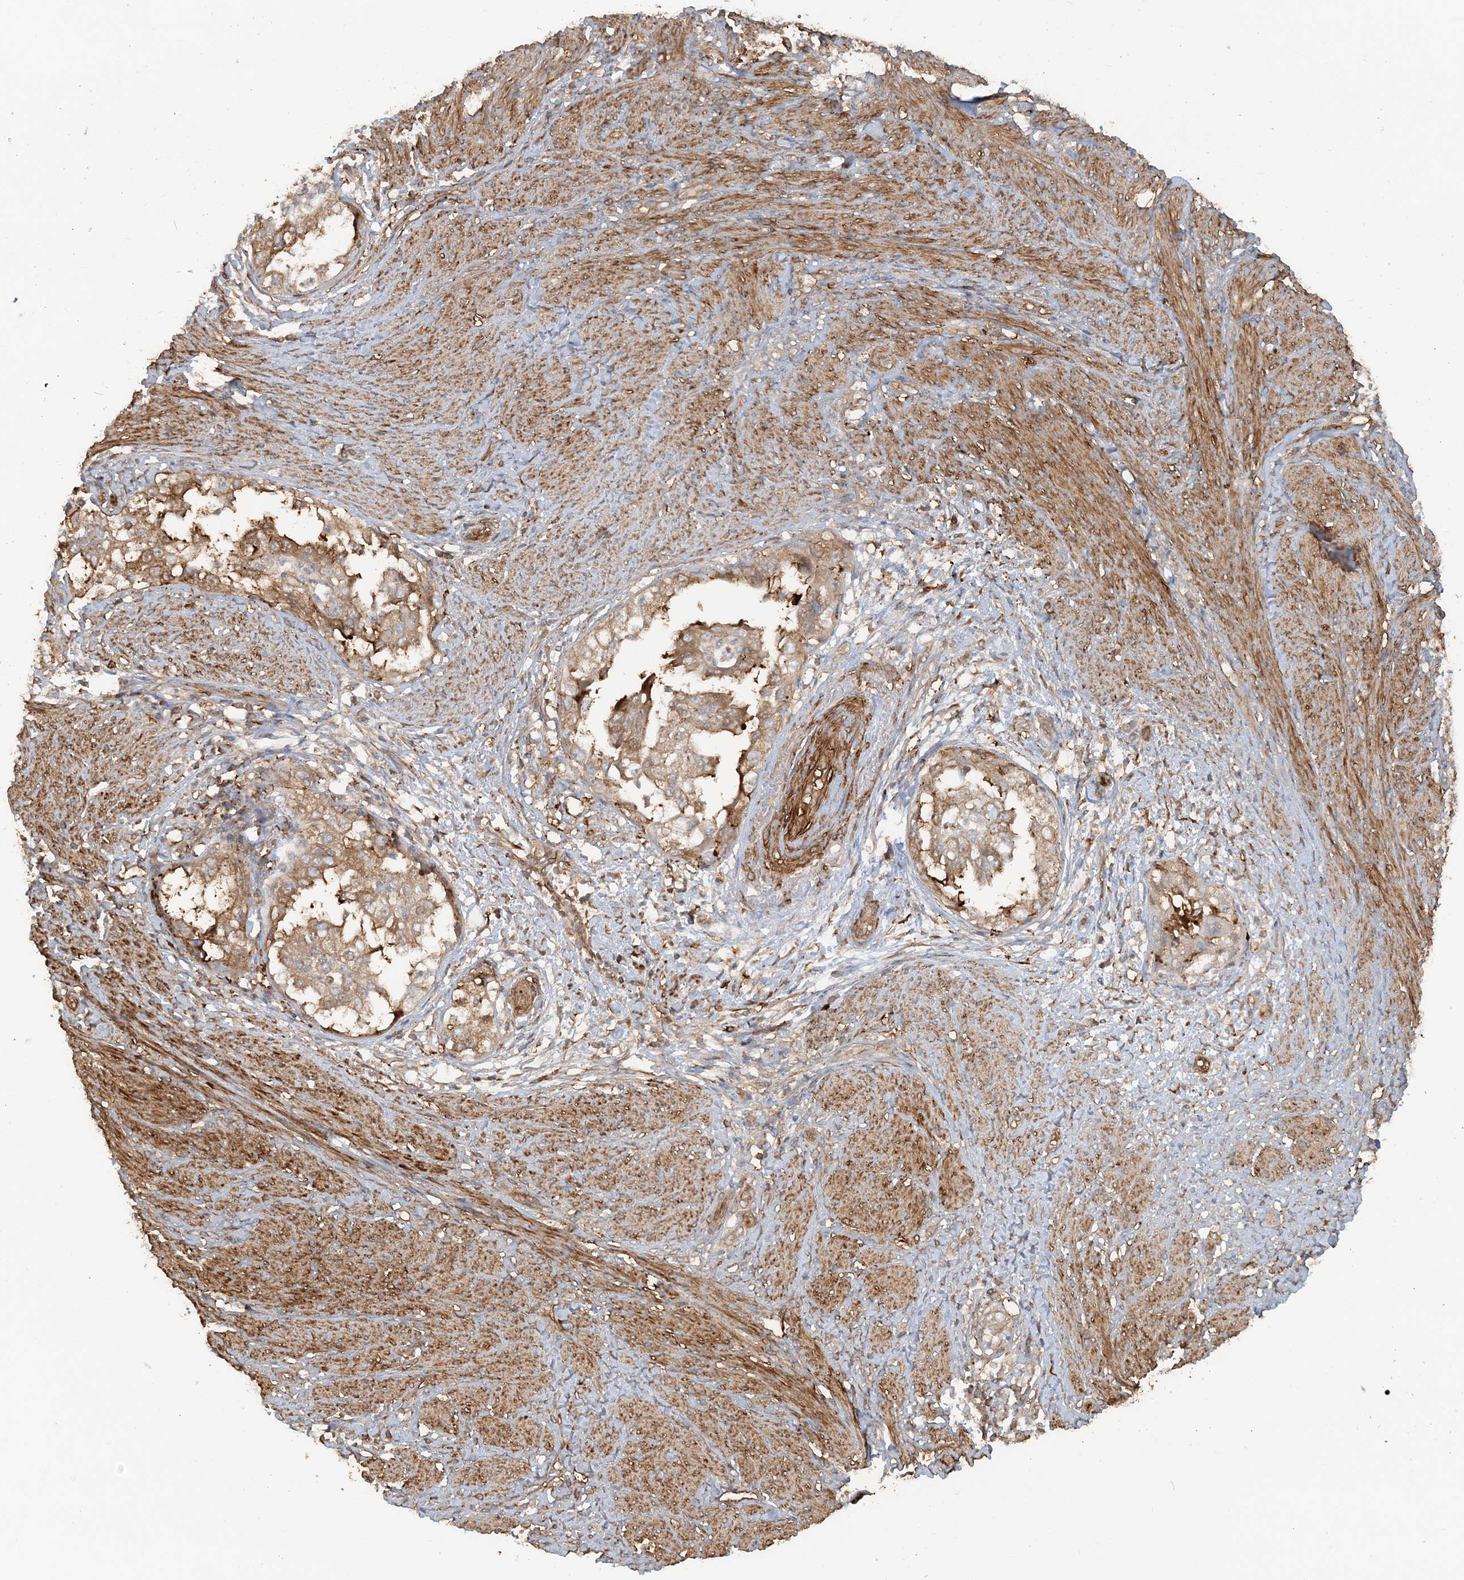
{"staining": {"intensity": "moderate", "quantity": ">75%", "location": "cytoplasmic/membranous"}, "tissue": "endometrial cancer", "cell_type": "Tumor cells", "image_type": "cancer", "snomed": [{"axis": "morphology", "description": "Adenocarcinoma, NOS"}, {"axis": "topography", "description": "Endometrium"}], "caption": "Protein expression analysis of human endometrial cancer reveals moderate cytoplasmic/membranous positivity in about >75% of tumor cells.", "gene": "DSTN", "patient": {"sex": "female", "age": 85}}